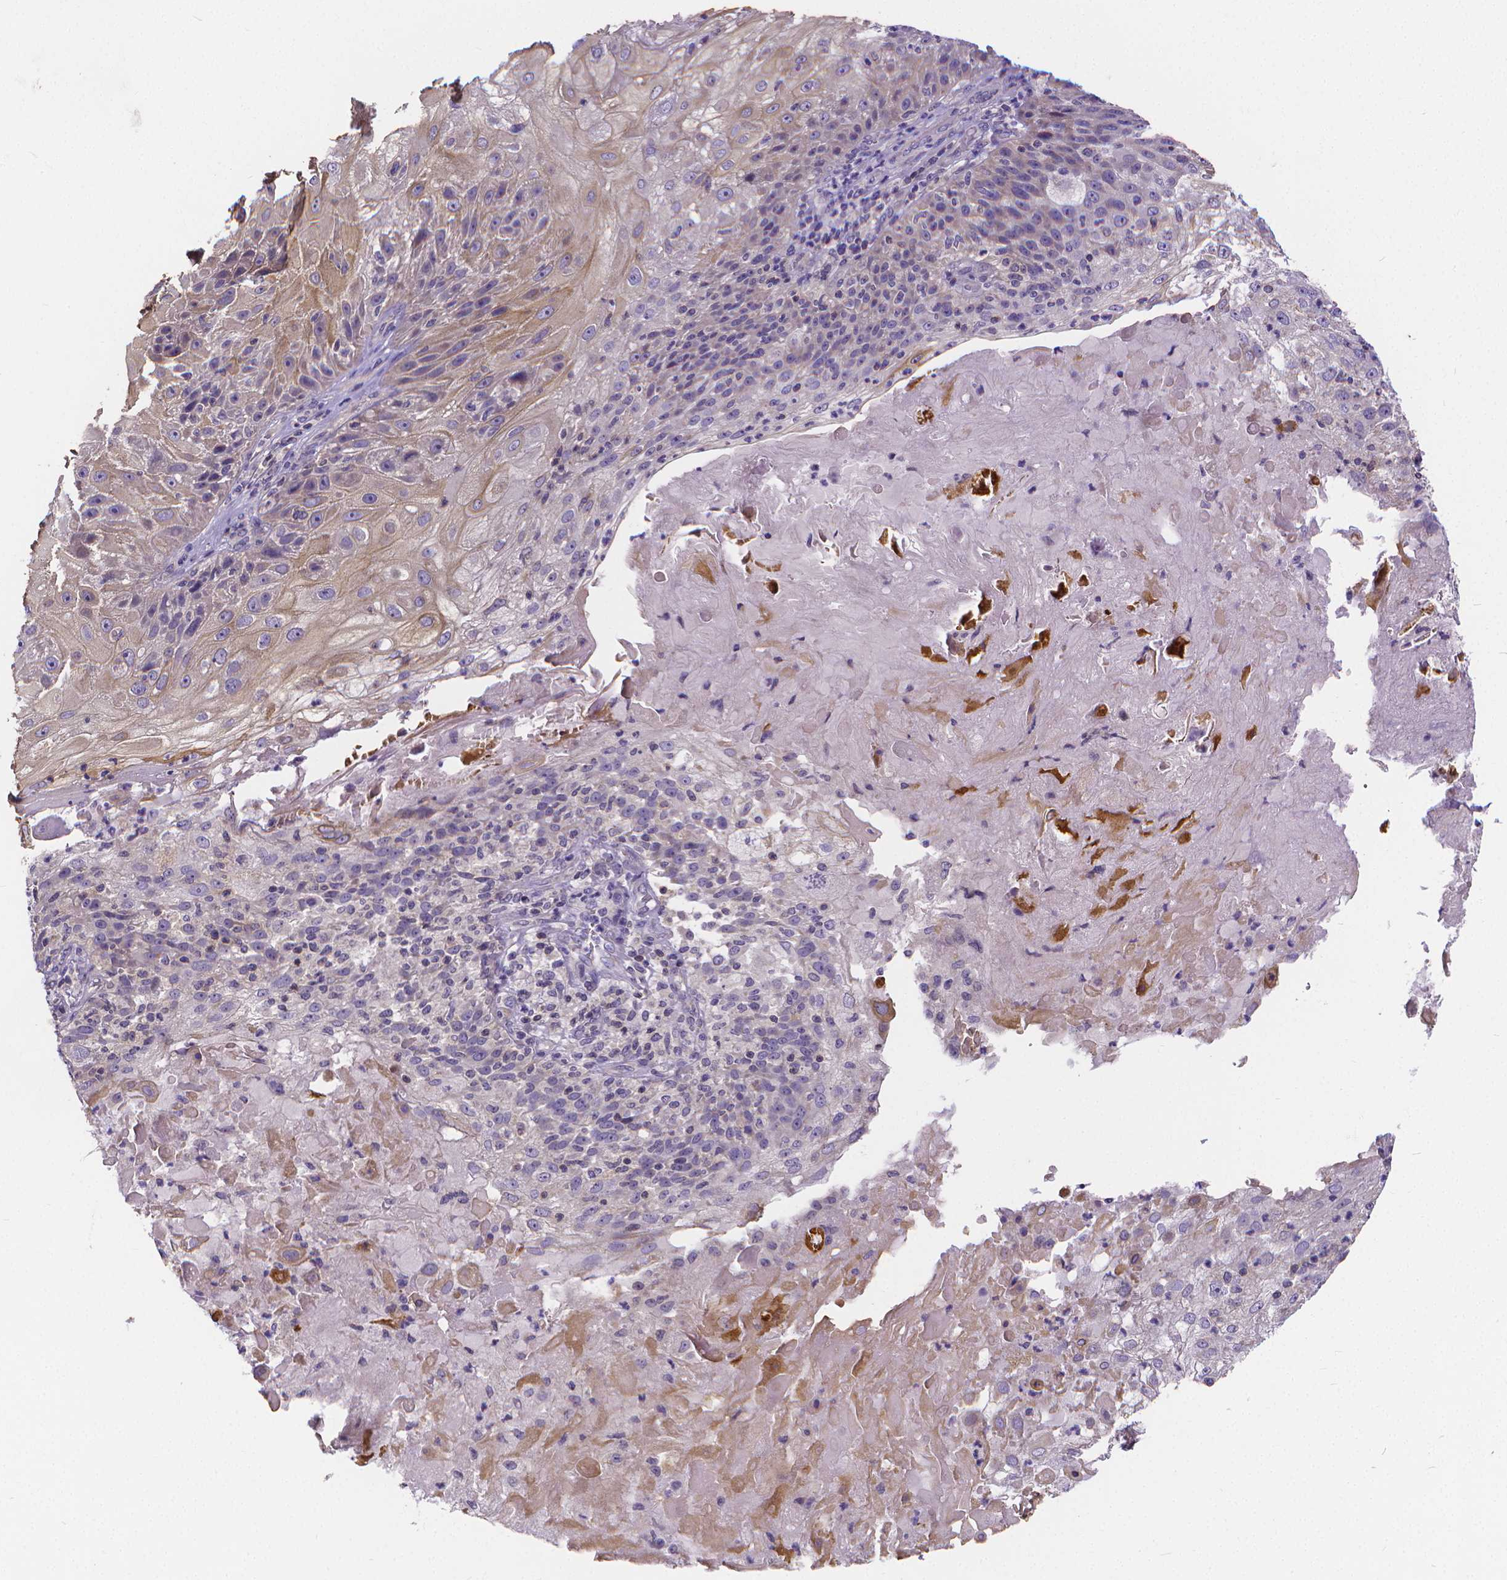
{"staining": {"intensity": "negative", "quantity": "none", "location": "none"}, "tissue": "skin cancer", "cell_type": "Tumor cells", "image_type": "cancer", "snomed": [{"axis": "morphology", "description": "Normal tissue, NOS"}, {"axis": "morphology", "description": "Squamous cell carcinoma, NOS"}, {"axis": "topography", "description": "Skin"}], "caption": "Immunohistochemical staining of human skin cancer reveals no significant positivity in tumor cells.", "gene": "GLRB", "patient": {"sex": "female", "age": 83}}